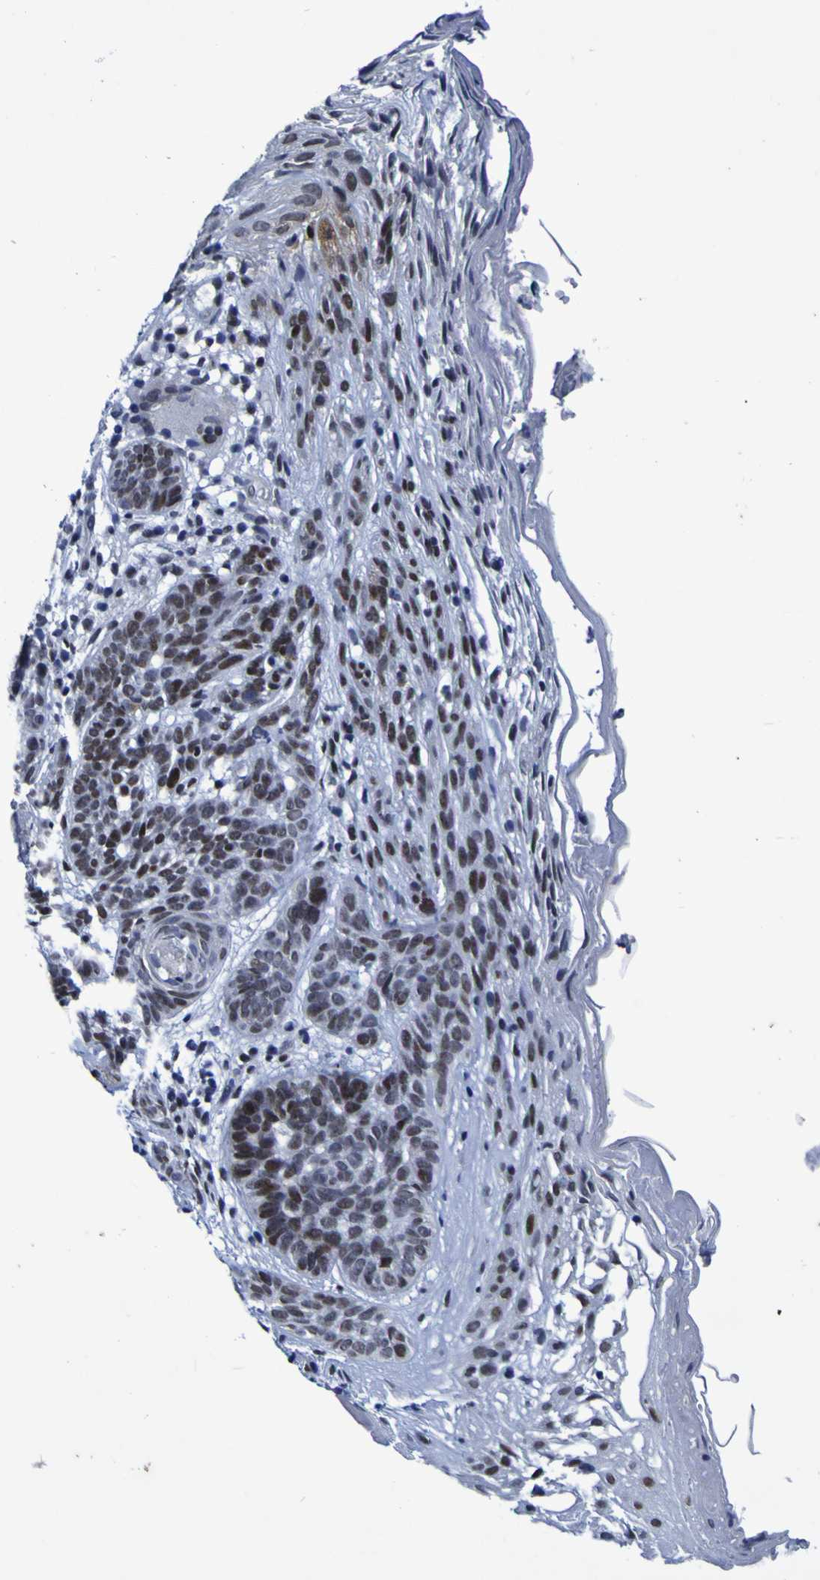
{"staining": {"intensity": "moderate", "quantity": ">75%", "location": "nuclear"}, "tissue": "skin cancer", "cell_type": "Tumor cells", "image_type": "cancer", "snomed": [{"axis": "morphology", "description": "Basal cell carcinoma"}, {"axis": "topography", "description": "Skin"}], "caption": "A brown stain labels moderate nuclear positivity of a protein in skin cancer (basal cell carcinoma) tumor cells.", "gene": "MBD3", "patient": {"sex": "female", "age": 70}}